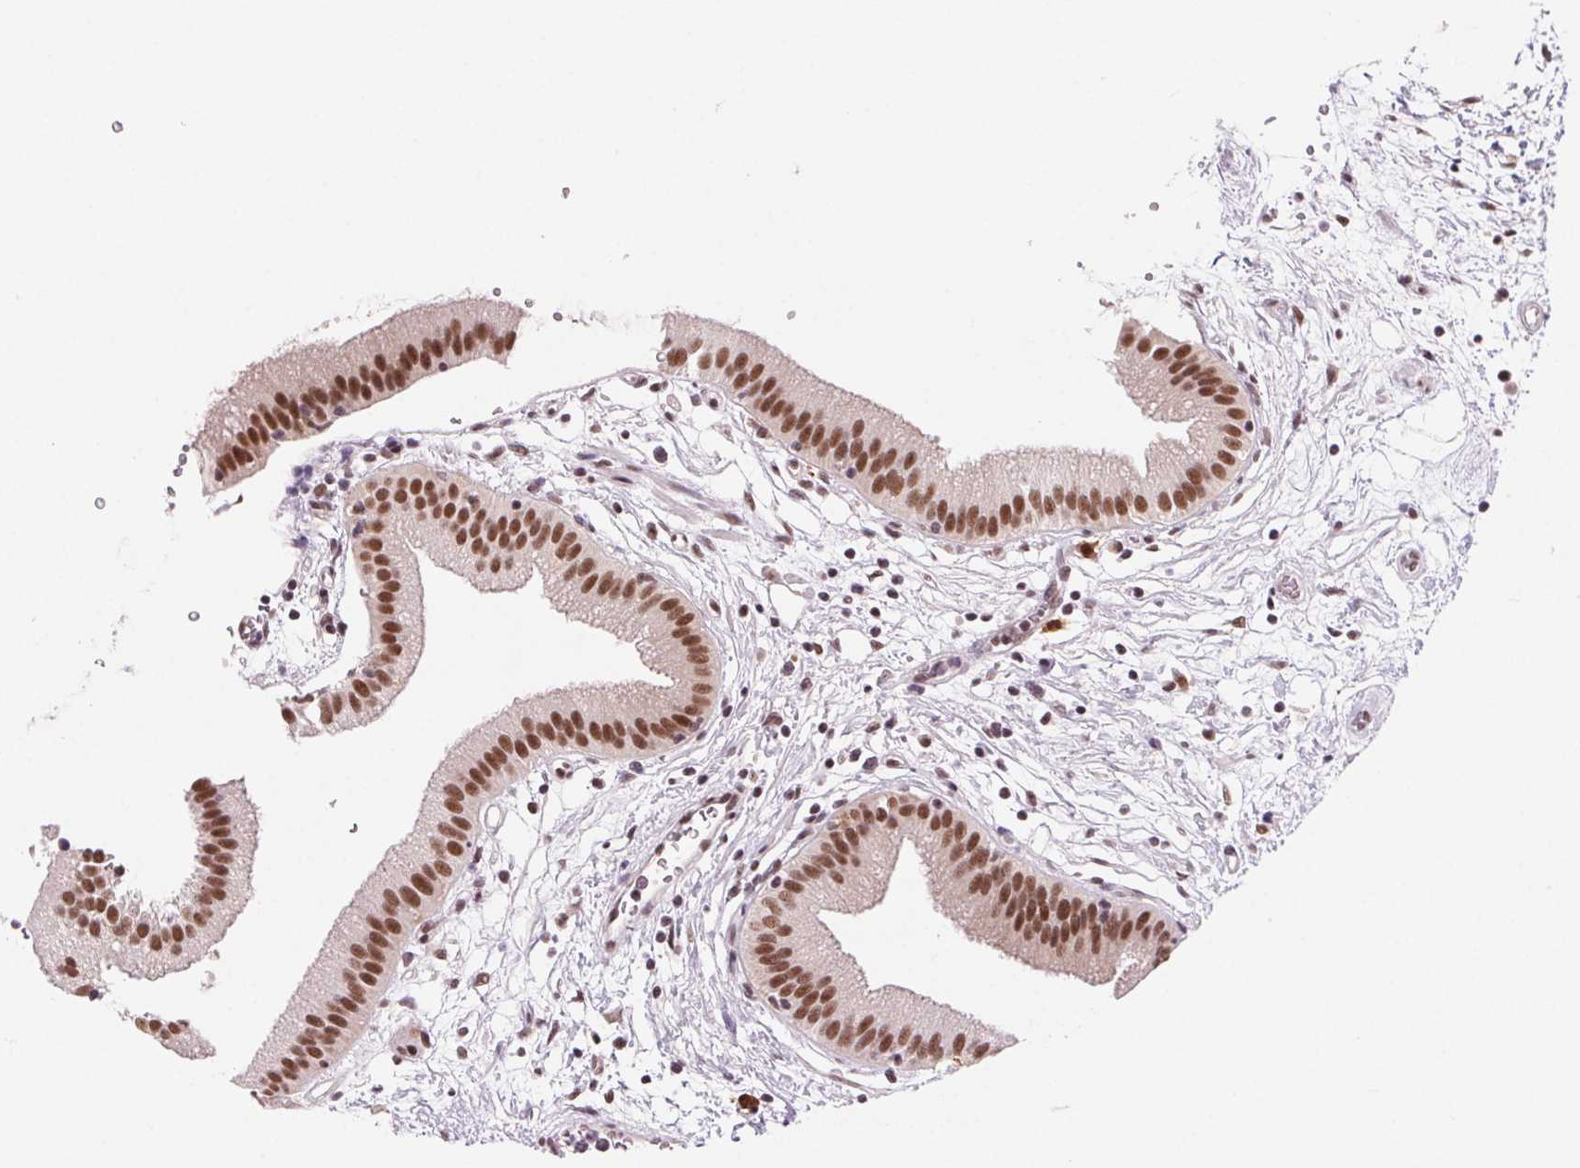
{"staining": {"intensity": "strong", "quantity": ">75%", "location": "nuclear"}, "tissue": "gallbladder", "cell_type": "Glandular cells", "image_type": "normal", "snomed": [{"axis": "morphology", "description": "Normal tissue, NOS"}, {"axis": "topography", "description": "Gallbladder"}], "caption": "The immunohistochemical stain labels strong nuclear expression in glandular cells of normal gallbladder.", "gene": "CD2BP2", "patient": {"sex": "female", "age": 65}}